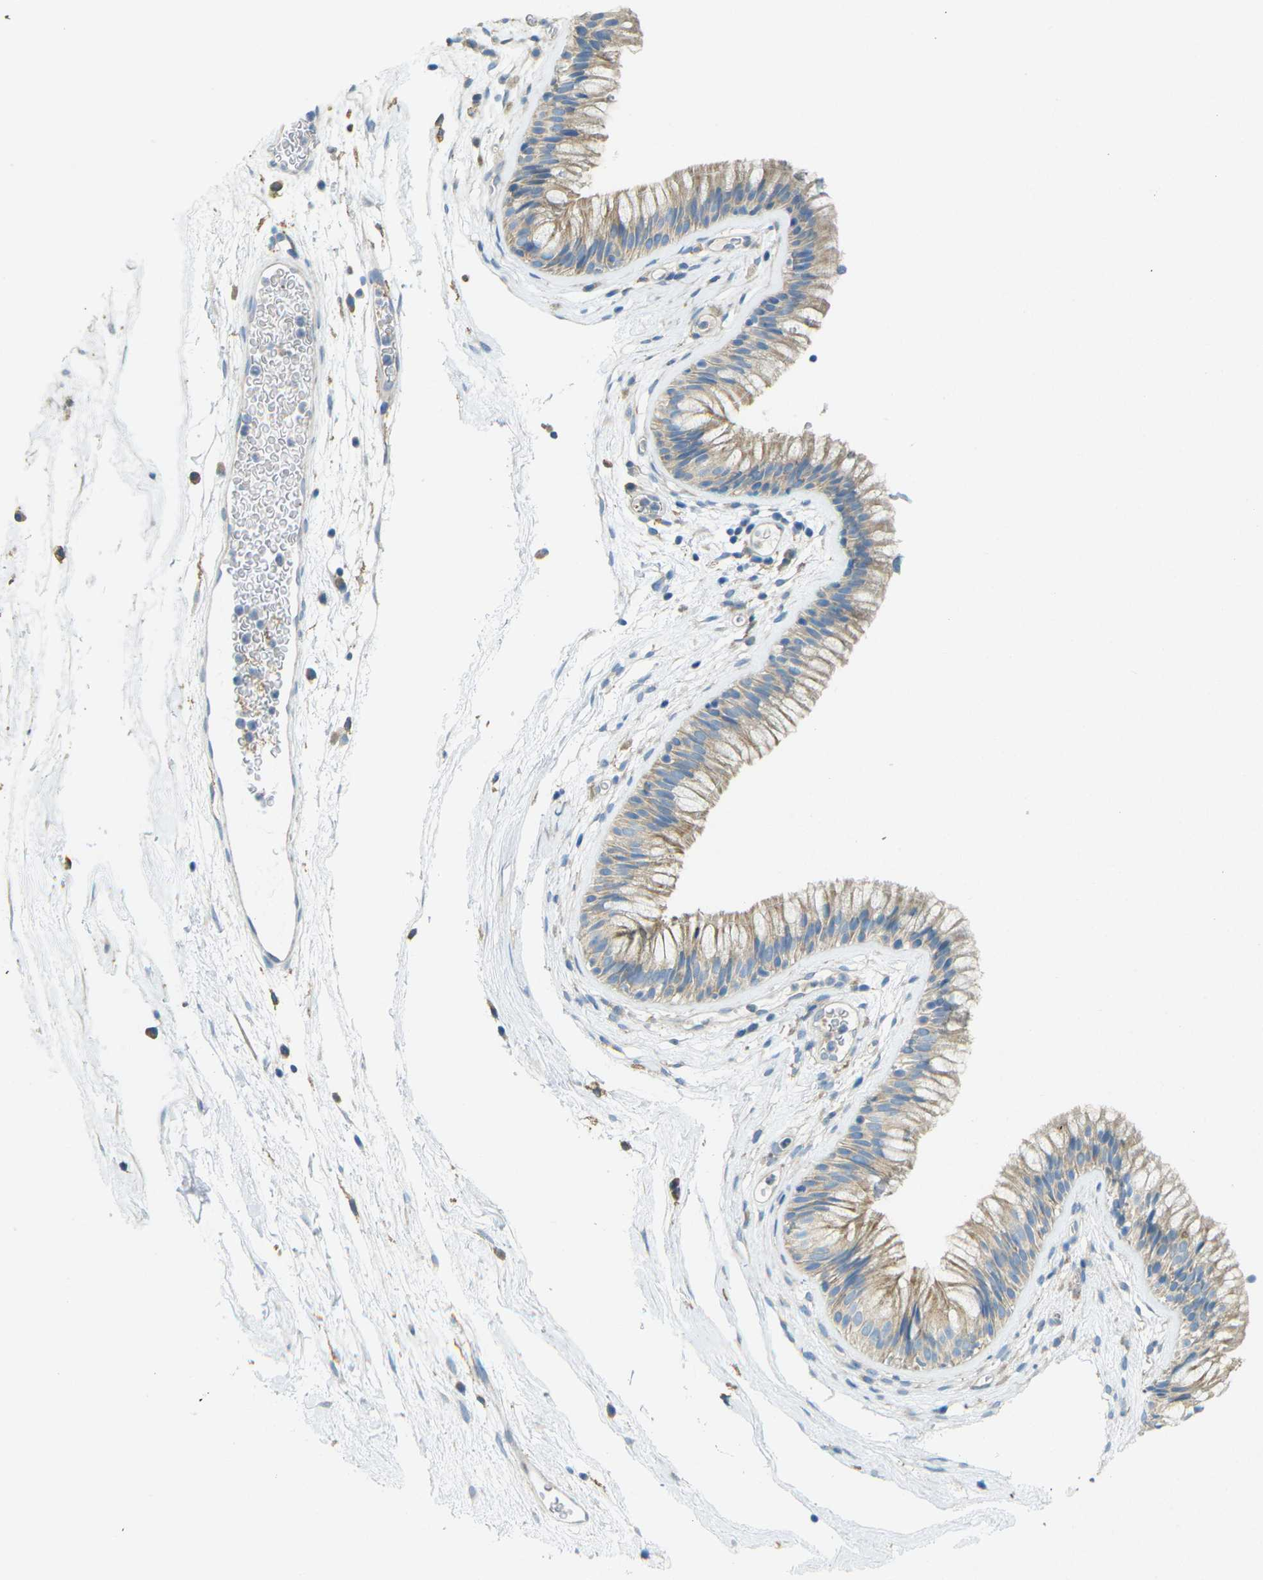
{"staining": {"intensity": "weak", "quantity": ">75%", "location": "cytoplasmic/membranous"}, "tissue": "nasopharynx", "cell_type": "Respiratory epithelial cells", "image_type": "normal", "snomed": [{"axis": "morphology", "description": "Normal tissue, NOS"}, {"axis": "morphology", "description": "Inflammation, NOS"}, {"axis": "topography", "description": "Nasopharynx"}], "caption": "An immunohistochemistry (IHC) image of benign tissue is shown. Protein staining in brown shows weak cytoplasmic/membranous positivity in nasopharynx within respiratory epithelial cells.", "gene": "MYLK4", "patient": {"sex": "male", "age": 48}}